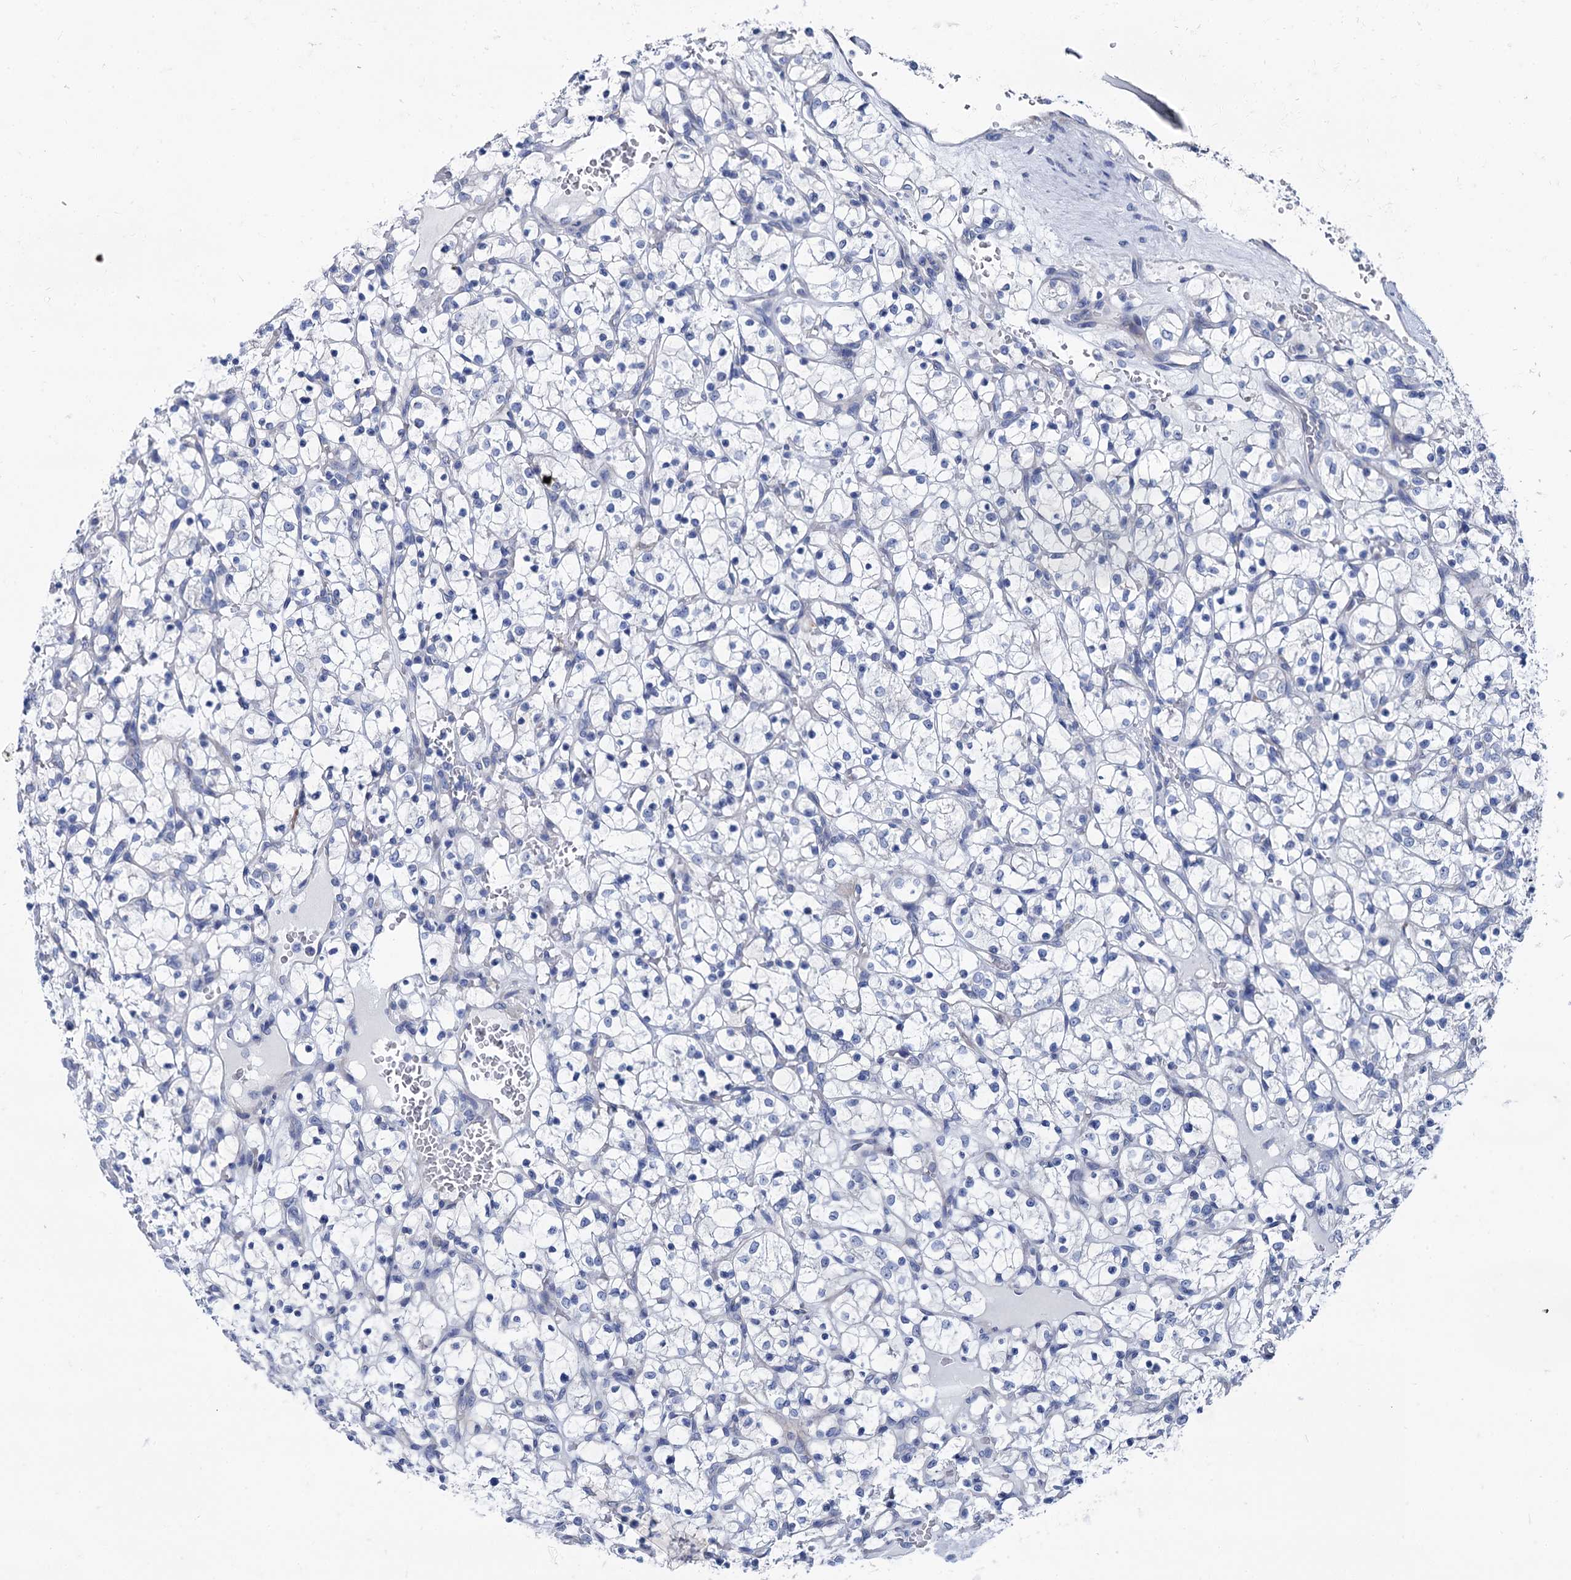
{"staining": {"intensity": "negative", "quantity": "none", "location": "none"}, "tissue": "renal cancer", "cell_type": "Tumor cells", "image_type": "cancer", "snomed": [{"axis": "morphology", "description": "Adenocarcinoma, NOS"}, {"axis": "topography", "description": "Kidney"}], "caption": "Immunohistochemistry (IHC) photomicrograph of human renal adenocarcinoma stained for a protein (brown), which exhibits no positivity in tumor cells. Brightfield microscopy of immunohistochemistry stained with DAB (3,3'-diaminobenzidine) (brown) and hematoxylin (blue), captured at high magnification.", "gene": "FOXR2", "patient": {"sex": "female", "age": 69}}